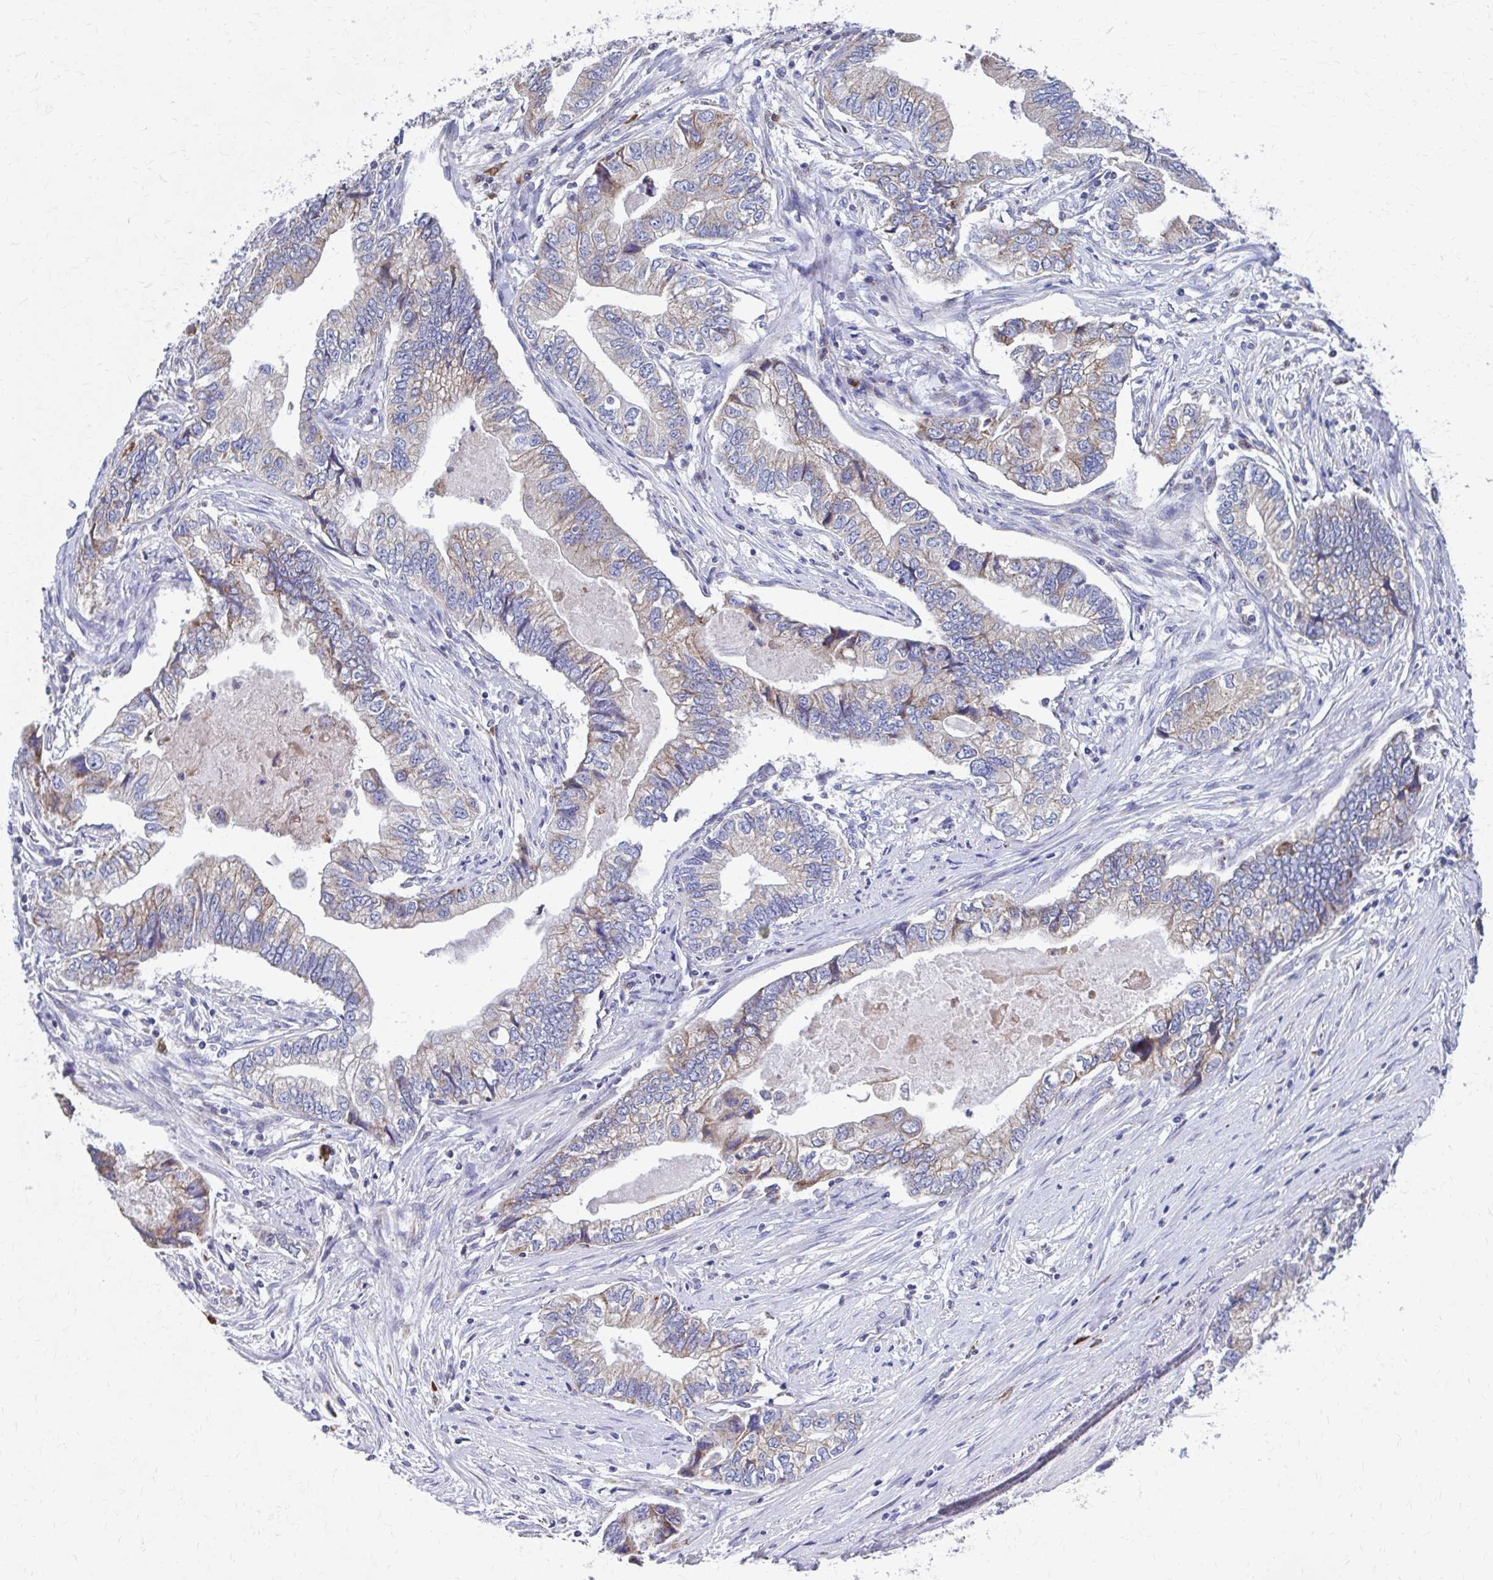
{"staining": {"intensity": "weak", "quantity": "25%-75%", "location": "cytoplasmic/membranous"}, "tissue": "stomach cancer", "cell_type": "Tumor cells", "image_type": "cancer", "snomed": [{"axis": "morphology", "description": "Adenocarcinoma, NOS"}, {"axis": "topography", "description": "Pancreas"}, {"axis": "topography", "description": "Stomach, upper"}], "caption": "Immunohistochemistry (IHC) of human stomach cancer shows low levels of weak cytoplasmic/membranous positivity in about 25%-75% of tumor cells. The staining is performed using DAB (3,3'-diaminobenzidine) brown chromogen to label protein expression. The nuclei are counter-stained blue using hematoxylin.", "gene": "FKBP2", "patient": {"sex": "male", "age": 77}}